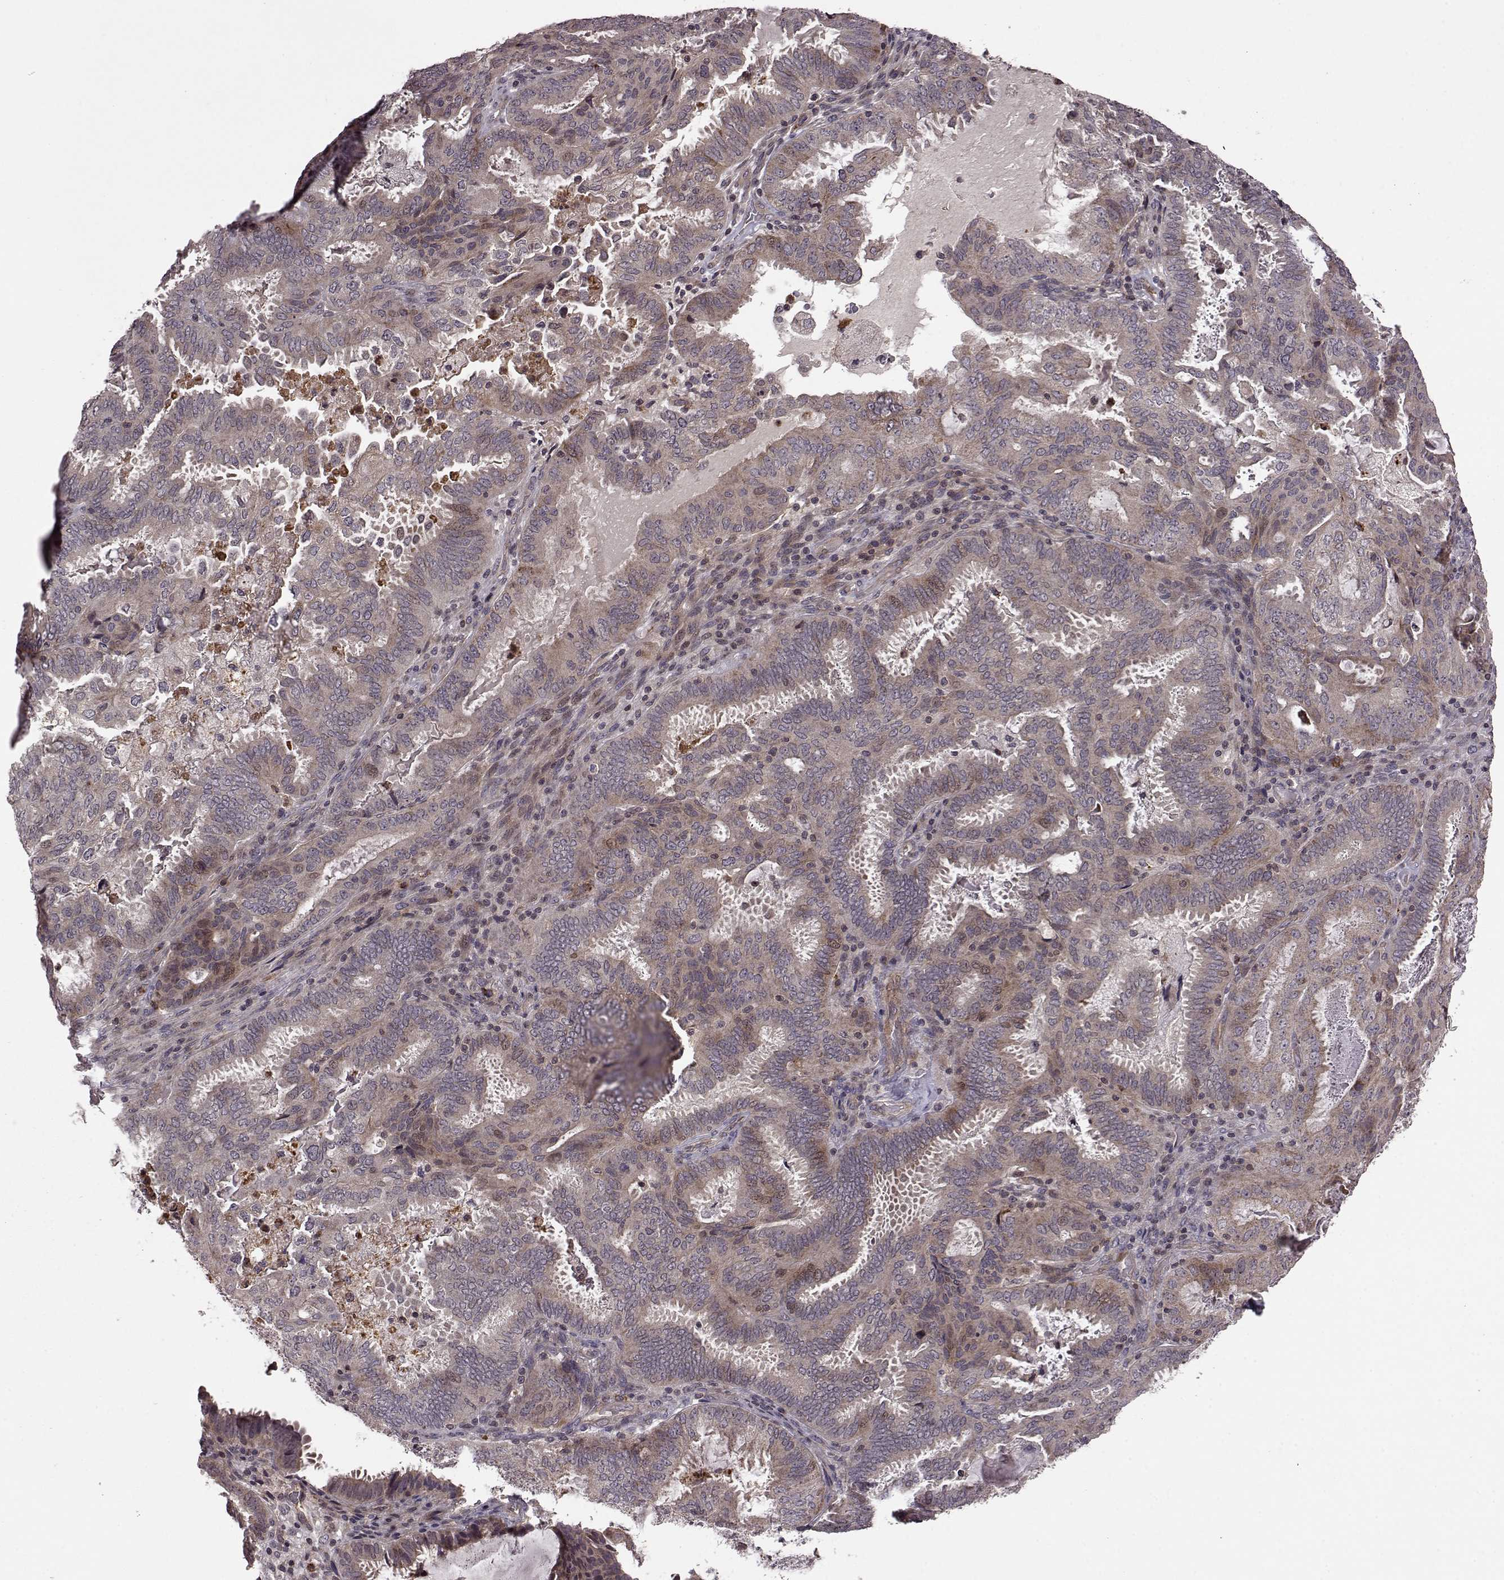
{"staining": {"intensity": "moderate", "quantity": ">75%", "location": "cytoplasmic/membranous"}, "tissue": "ovarian cancer", "cell_type": "Tumor cells", "image_type": "cancer", "snomed": [{"axis": "morphology", "description": "Carcinoma, endometroid"}, {"axis": "topography", "description": "Ovary"}], "caption": "Immunohistochemical staining of ovarian cancer (endometroid carcinoma) displays moderate cytoplasmic/membranous protein staining in approximately >75% of tumor cells.", "gene": "TRMU", "patient": {"sex": "female", "age": 41}}